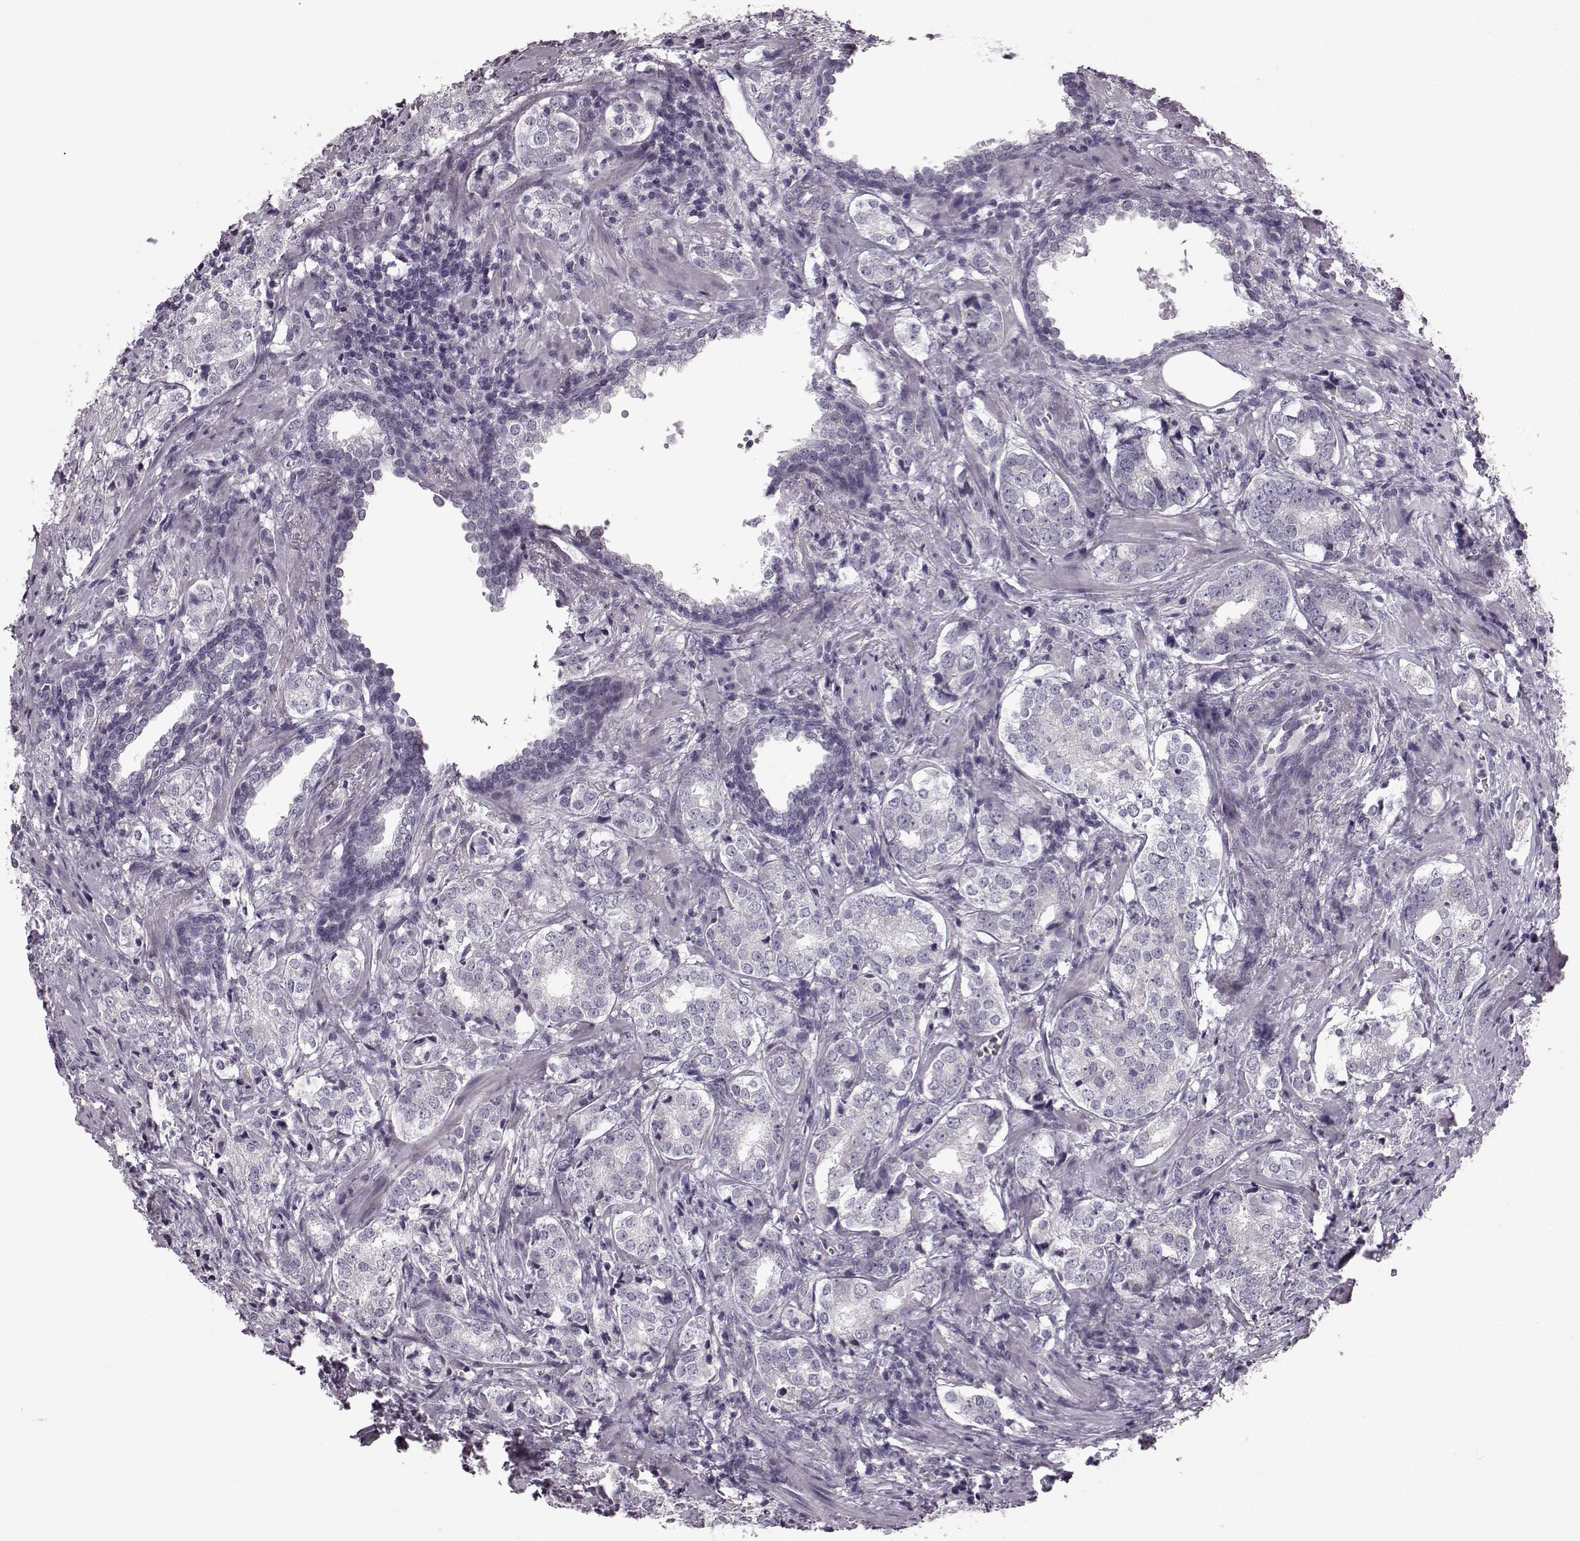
{"staining": {"intensity": "negative", "quantity": "none", "location": "none"}, "tissue": "prostate cancer", "cell_type": "Tumor cells", "image_type": "cancer", "snomed": [{"axis": "morphology", "description": "Adenocarcinoma, NOS"}, {"axis": "topography", "description": "Prostate and seminal vesicle, NOS"}], "caption": "Tumor cells show no significant protein positivity in prostate adenocarcinoma. (Stains: DAB (3,3'-diaminobenzidine) immunohistochemistry (IHC) with hematoxylin counter stain, Microscopy: brightfield microscopy at high magnification).", "gene": "SEMG2", "patient": {"sex": "male", "age": 63}}